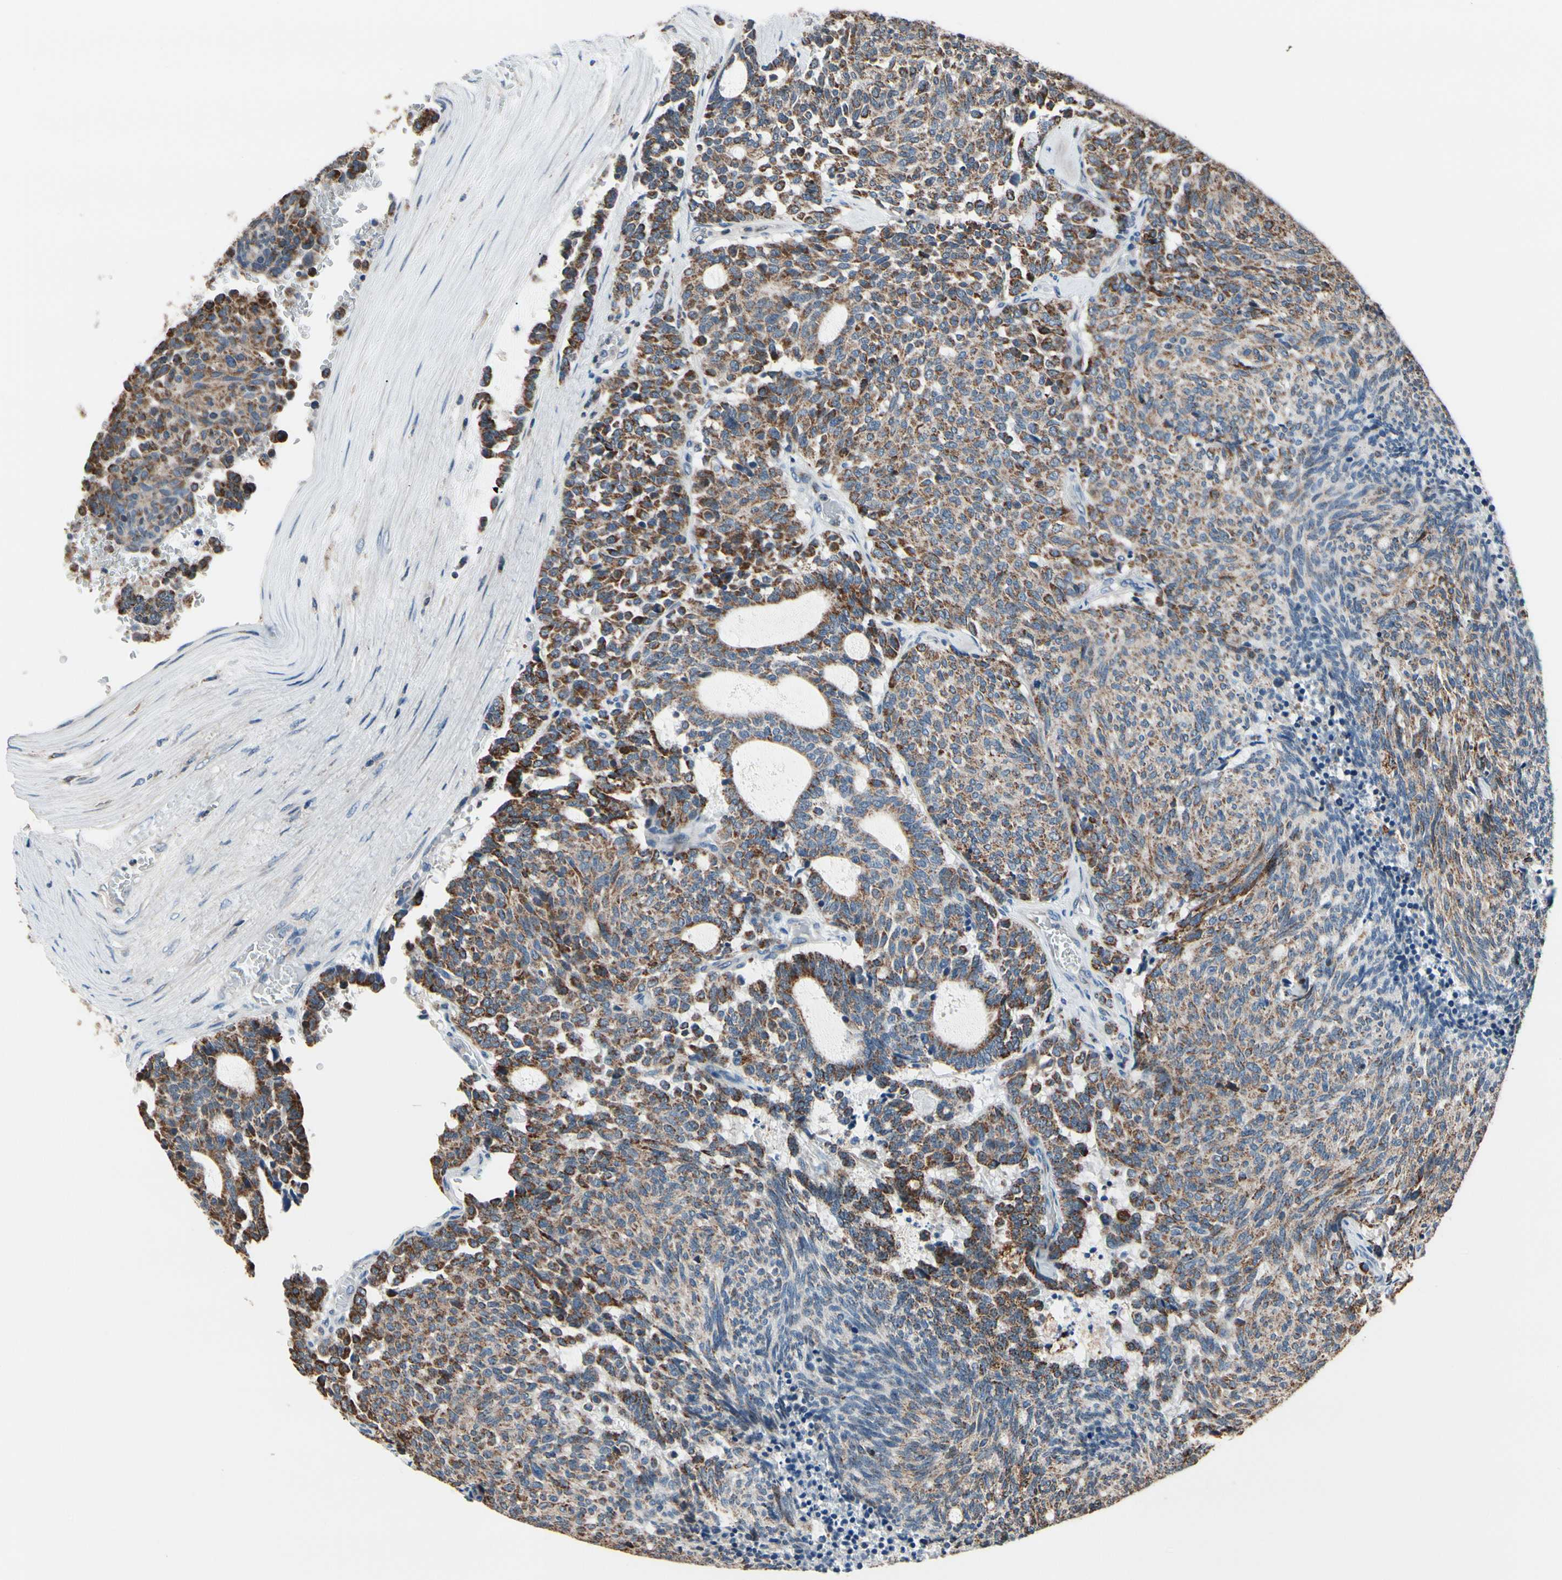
{"staining": {"intensity": "moderate", "quantity": ">75%", "location": "cytoplasmic/membranous"}, "tissue": "carcinoid", "cell_type": "Tumor cells", "image_type": "cancer", "snomed": [{"axis": "morphology", "description": "Carcinoid, malignant, NOS"}, {"axis": "topography", "description": "Pancreas"}], "caption": "Immunohistochemistry (IHC) histopathology image of neoplastic tissue: carcinoid stained using IHC displays medium levels of moderate protein expression localized specifically in the cytoplasmic/membranous of tumor cells, appearing as a cytoplasmic/membranous brown color.", "gene": "TMEM176A", "patient": {"sex": "female", "age": 54}}